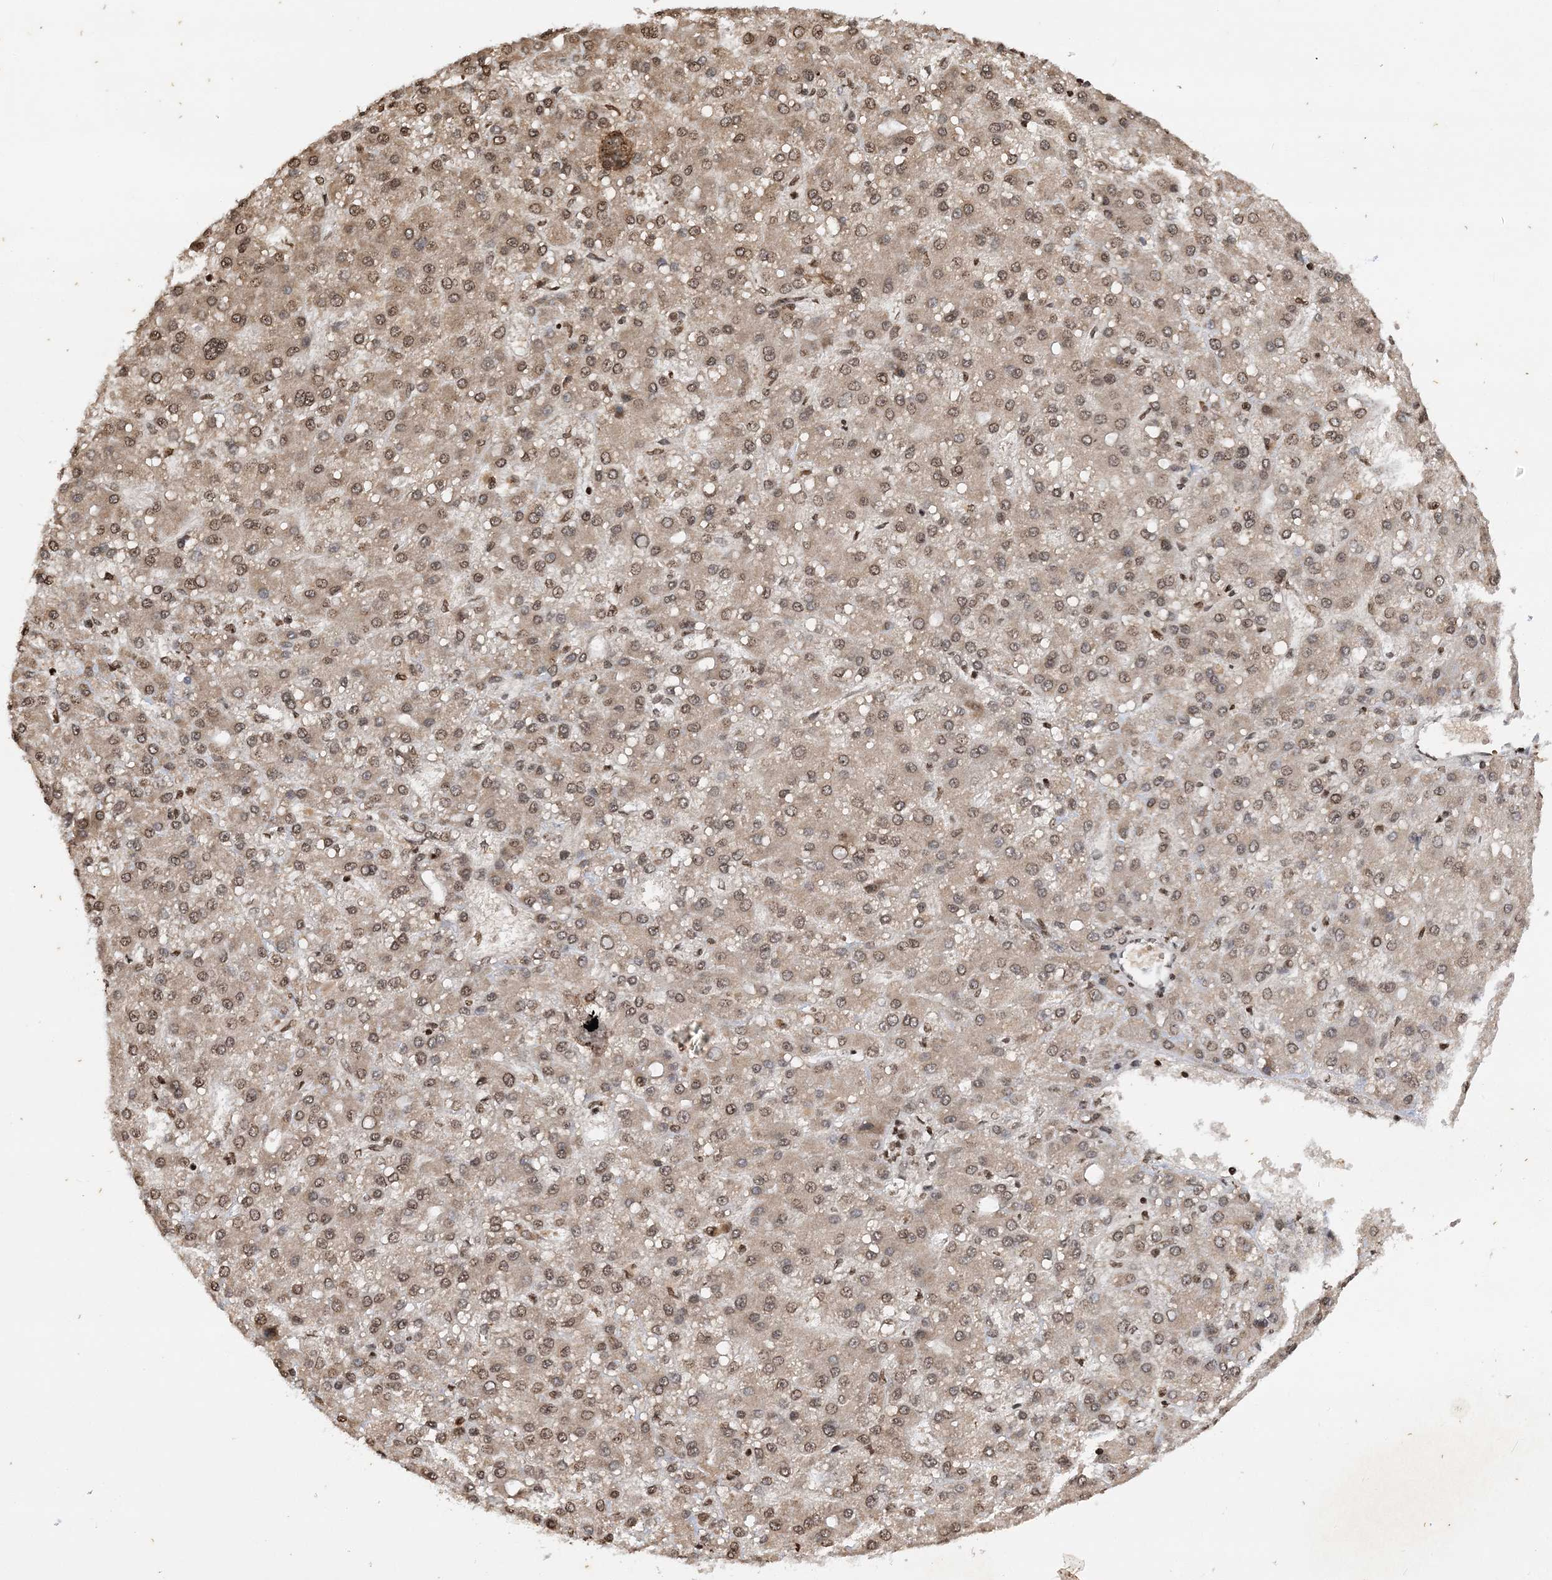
{"staining": {"intensity": "moderate", "quantity": ">75%", "location": "cytoplasmic/membranous,nuclear"}, "tissue": "liver cancer", "cell_type": "Tumor cells", "image_type": "cancer", "snomed": [{"axis": "morphology", "description": "Carcinoma, Hepatocellular, NOS"}, {"axis": "topography", "description": "Liver"}], "caption": "Immunohistochemistry (IHC) staining of liver cancer (hepatocellular carcinoma), which reveals medium levels of moderate cytoplasmic/membranous and nuclear expression in about >75% of tumor cells indicating moderate cytoplasmic/membranous and nuclear protein staining. The staining was performed using DAB (brown) for protein detection and nuclei were counterstained in hematoxylin (blue).", "gene": "NEDD9", "patient": {"sex": "male", "age": 67}}